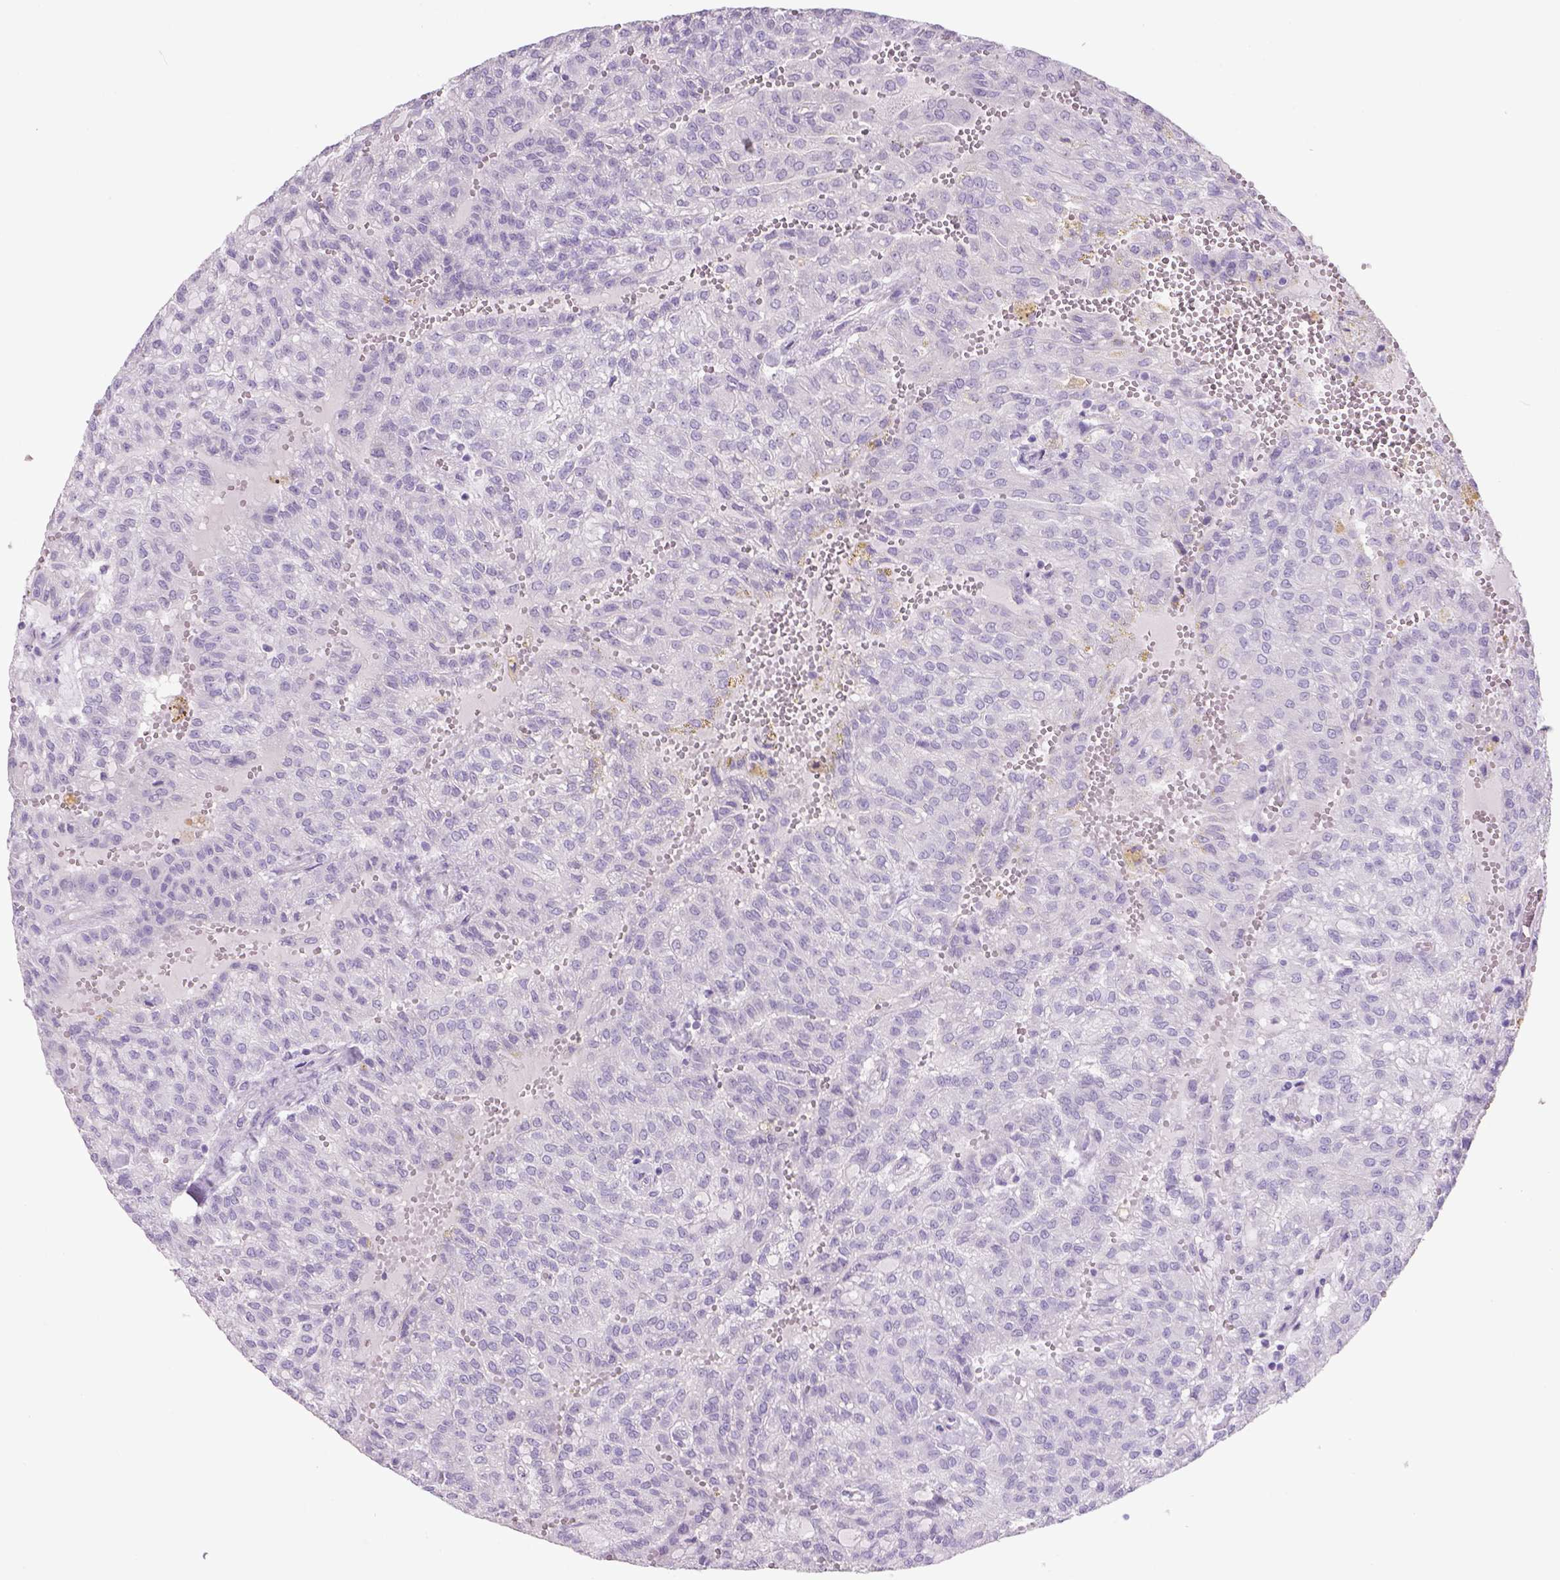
{"staining": {"intensity": "negative", "quantity": "none", "location": "none"}, "tissue": "renal cancer", "cell_type": "Tumor cells", "image_type": "cancer", "snomed": [{"axis": "morphology", "description": "Adenocarcinoma, NOS"}, {"axis": "topography", "description": "Kidney"}], "caption": "The IHC image has no significant staining in tumor cells of adenocarcinoma (renal) tissue.", "gene": "TENM4", "patient": {"sex": "male", "age": 63}}